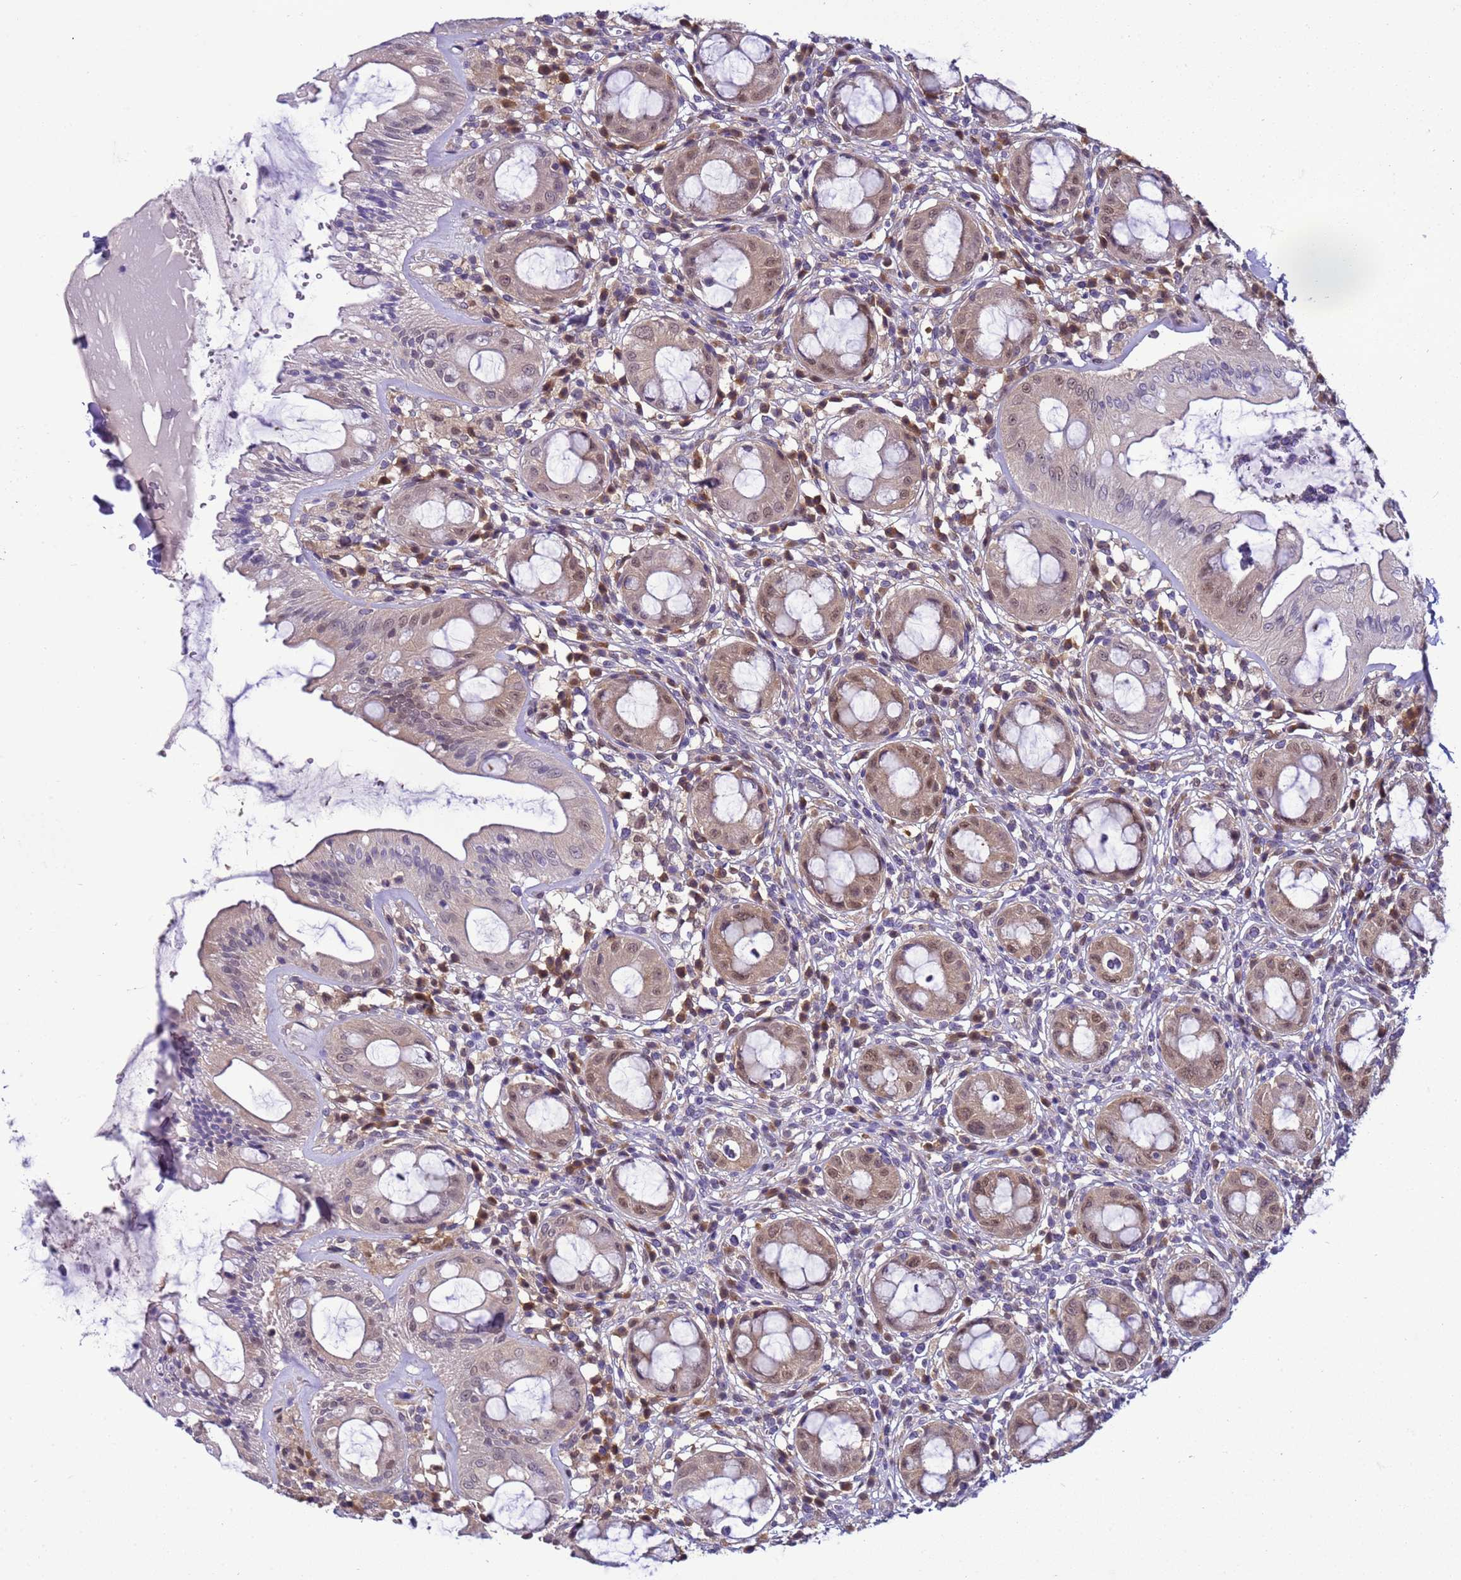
{"staining": {"intensity": "moderate", "quantity": "25%-75%", "location": "cytoplasmic/membranous,nuclear"}, "tissue": "rectum", "cell_type": "Glandular cells", "image_type": "normal", "snomed": [{"axis": "morphology", "description": "Normal tissue, NOS"}, {"axis": "topography", "description": "Rectum"}], "caption": "Protein analysis of normal rectum reveals moderate cytoplasmic/membranous,nuclear expression in approximately 25%-75% of glandular cells.", "gene": "DDI2", "patient": {"sex": "female", "age": 57}}